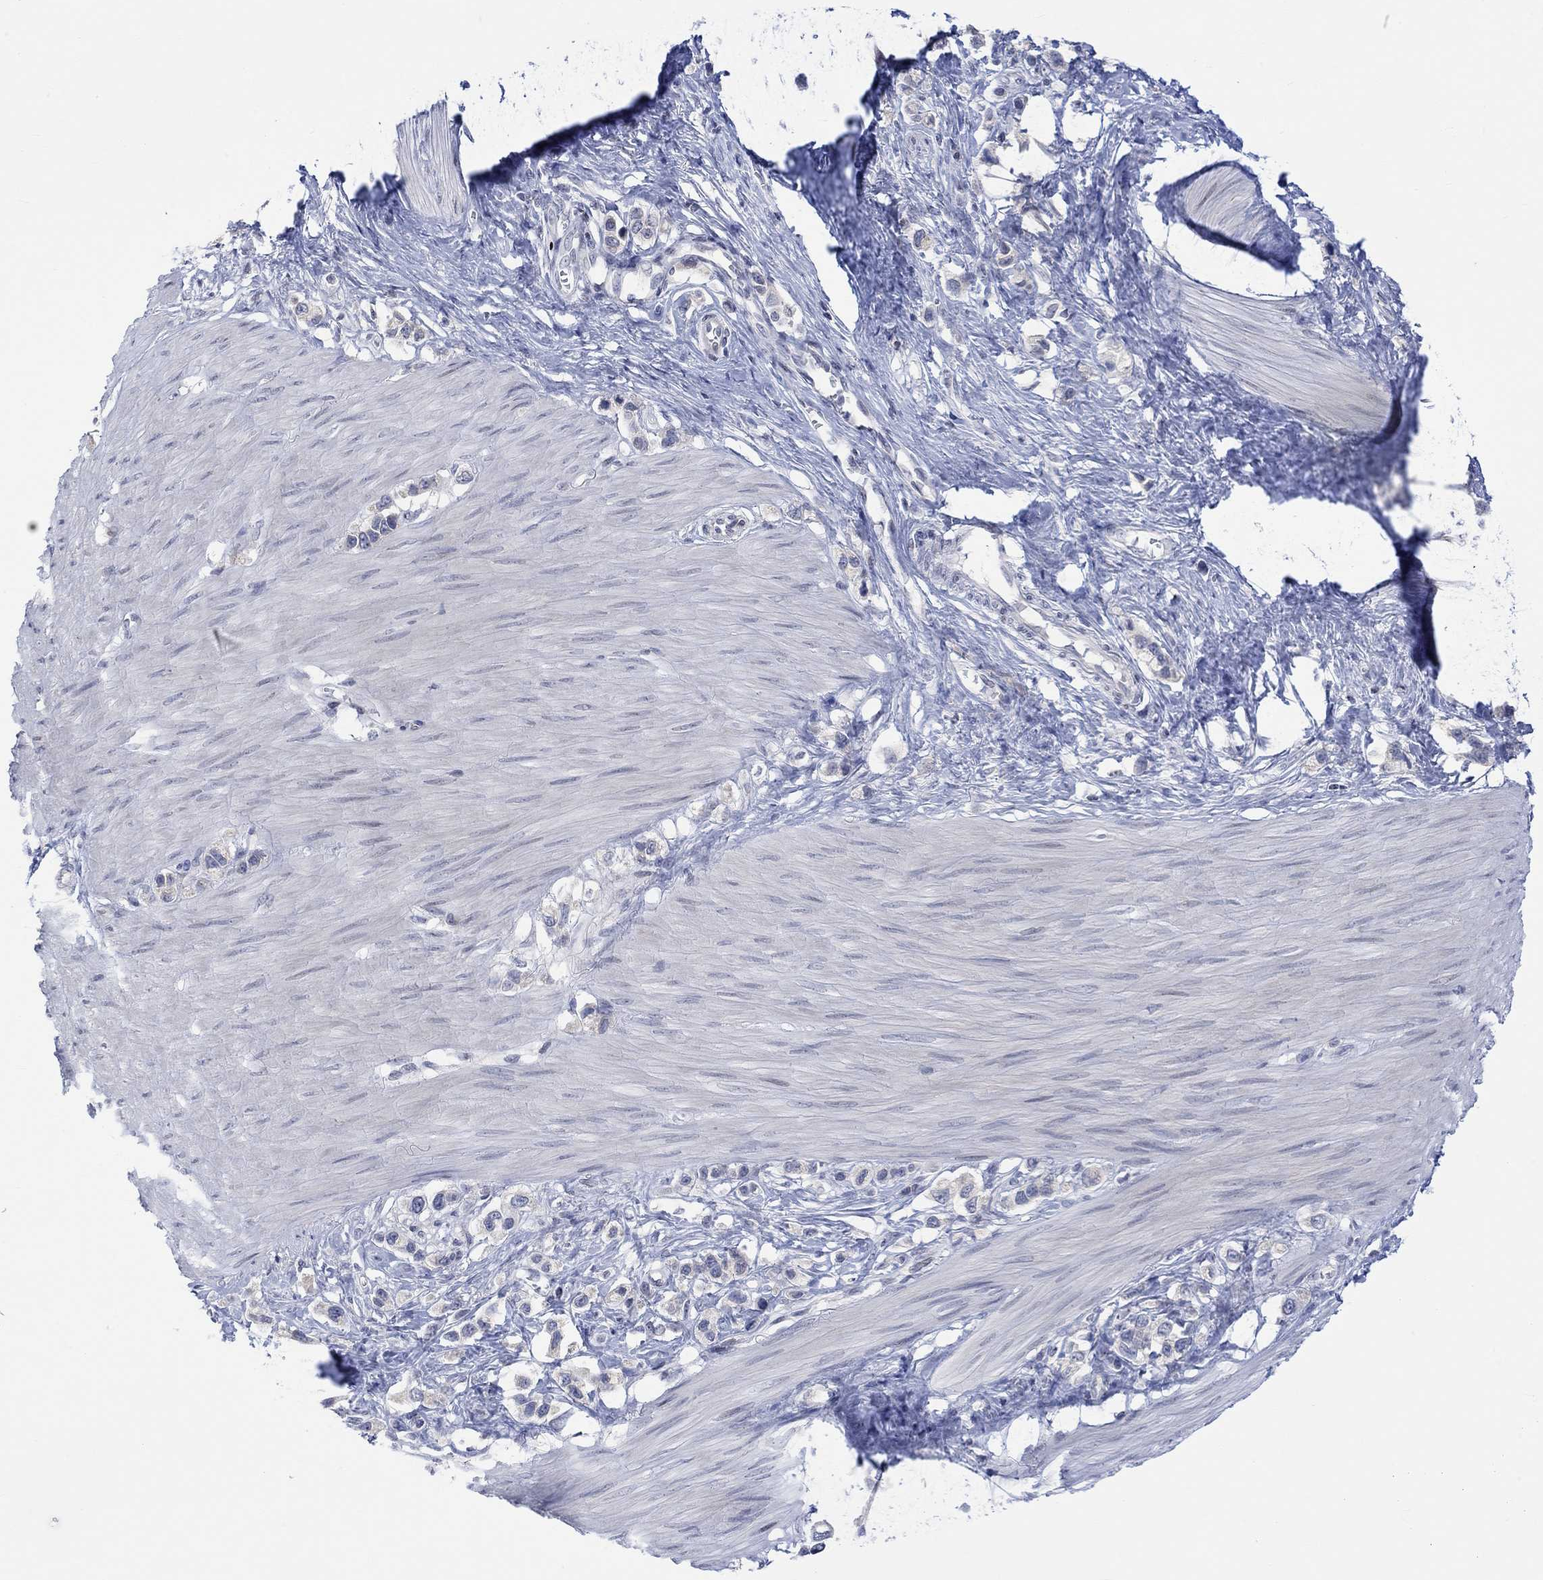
{"staining": {"intensity": "negative", "quantity": "none", "location": "none"}, "tissue": "stomach cancer", "cell_type": "Tumor cells", "image_type": "cancer", "snomed": [{"axis": "morphology", "description": "Normal tissue, NOS"}, {"axis": "morphology", "description": "Adenocarcinoma, NOS"}, {"axis": "morphology", "description": "Adenocarcinoma, High grade"}, {"axis": "topography", "description": "Stomach, upper"}, {"axis": "topography", "description": "Stomach"}], "caption": "The micrograph displays no significant positivity in tumor cells of stomach adenocarcinoma (high-grade).", "gene": "DCX", "patient": {"sex": "female", "age": 65}}